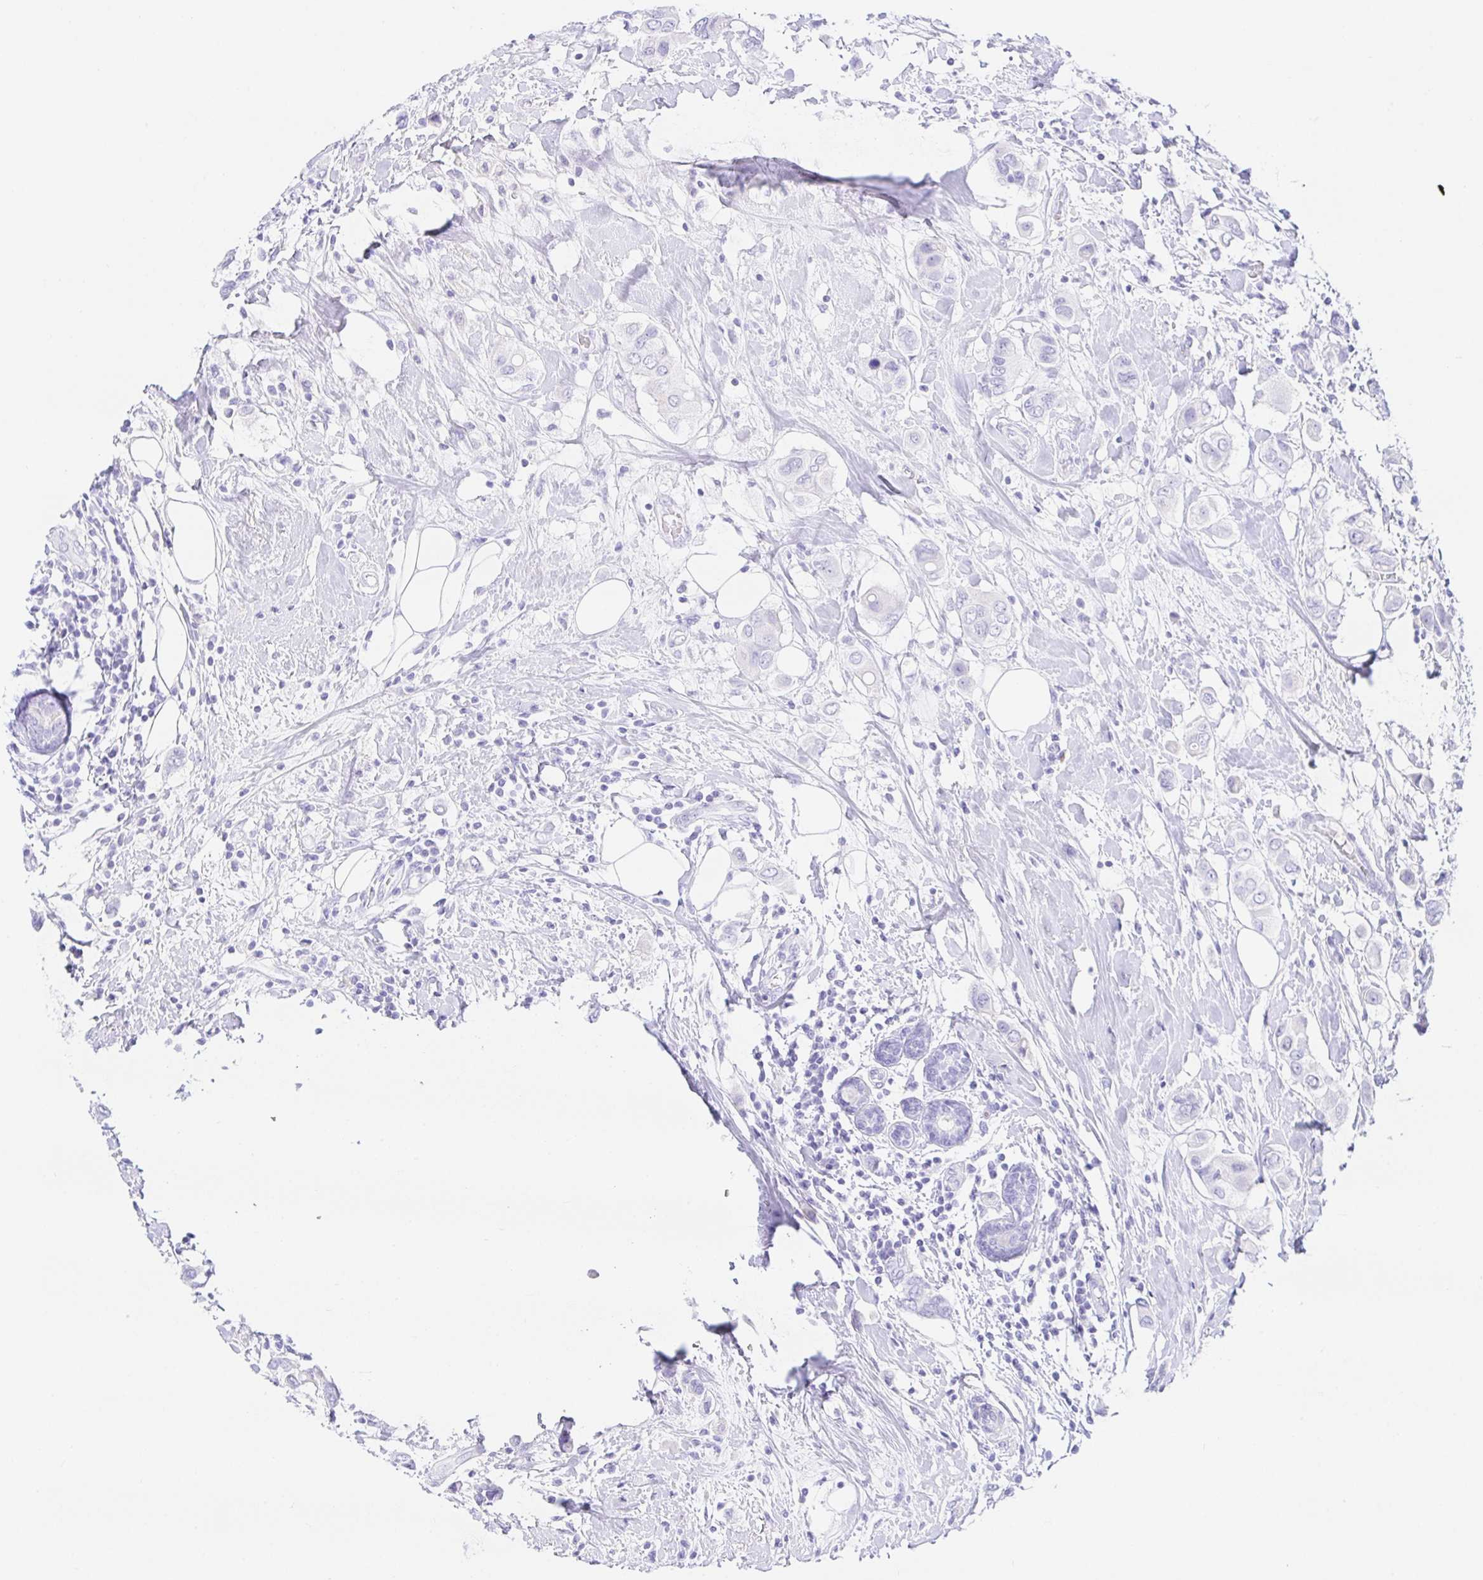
{"staining": {"intensity": "negative", "quantity": "none", "location": "none"}, "tissue": "breast cancer", "cell_type": "Tumor cells", "image_type": "cancer", "snomed": [{"axis": "morphology", "description": "Lobular carcinoma"}, {"axis": "topography", "description": "Breast"}], "caption": "High power microscopy micrograph of an immunohistochemistry image of lobular carcinoma (breast), revealing no significant positivity in tumor cells.", "gene": "PAX8", "patient": {"sex": "female", "age": 51}}